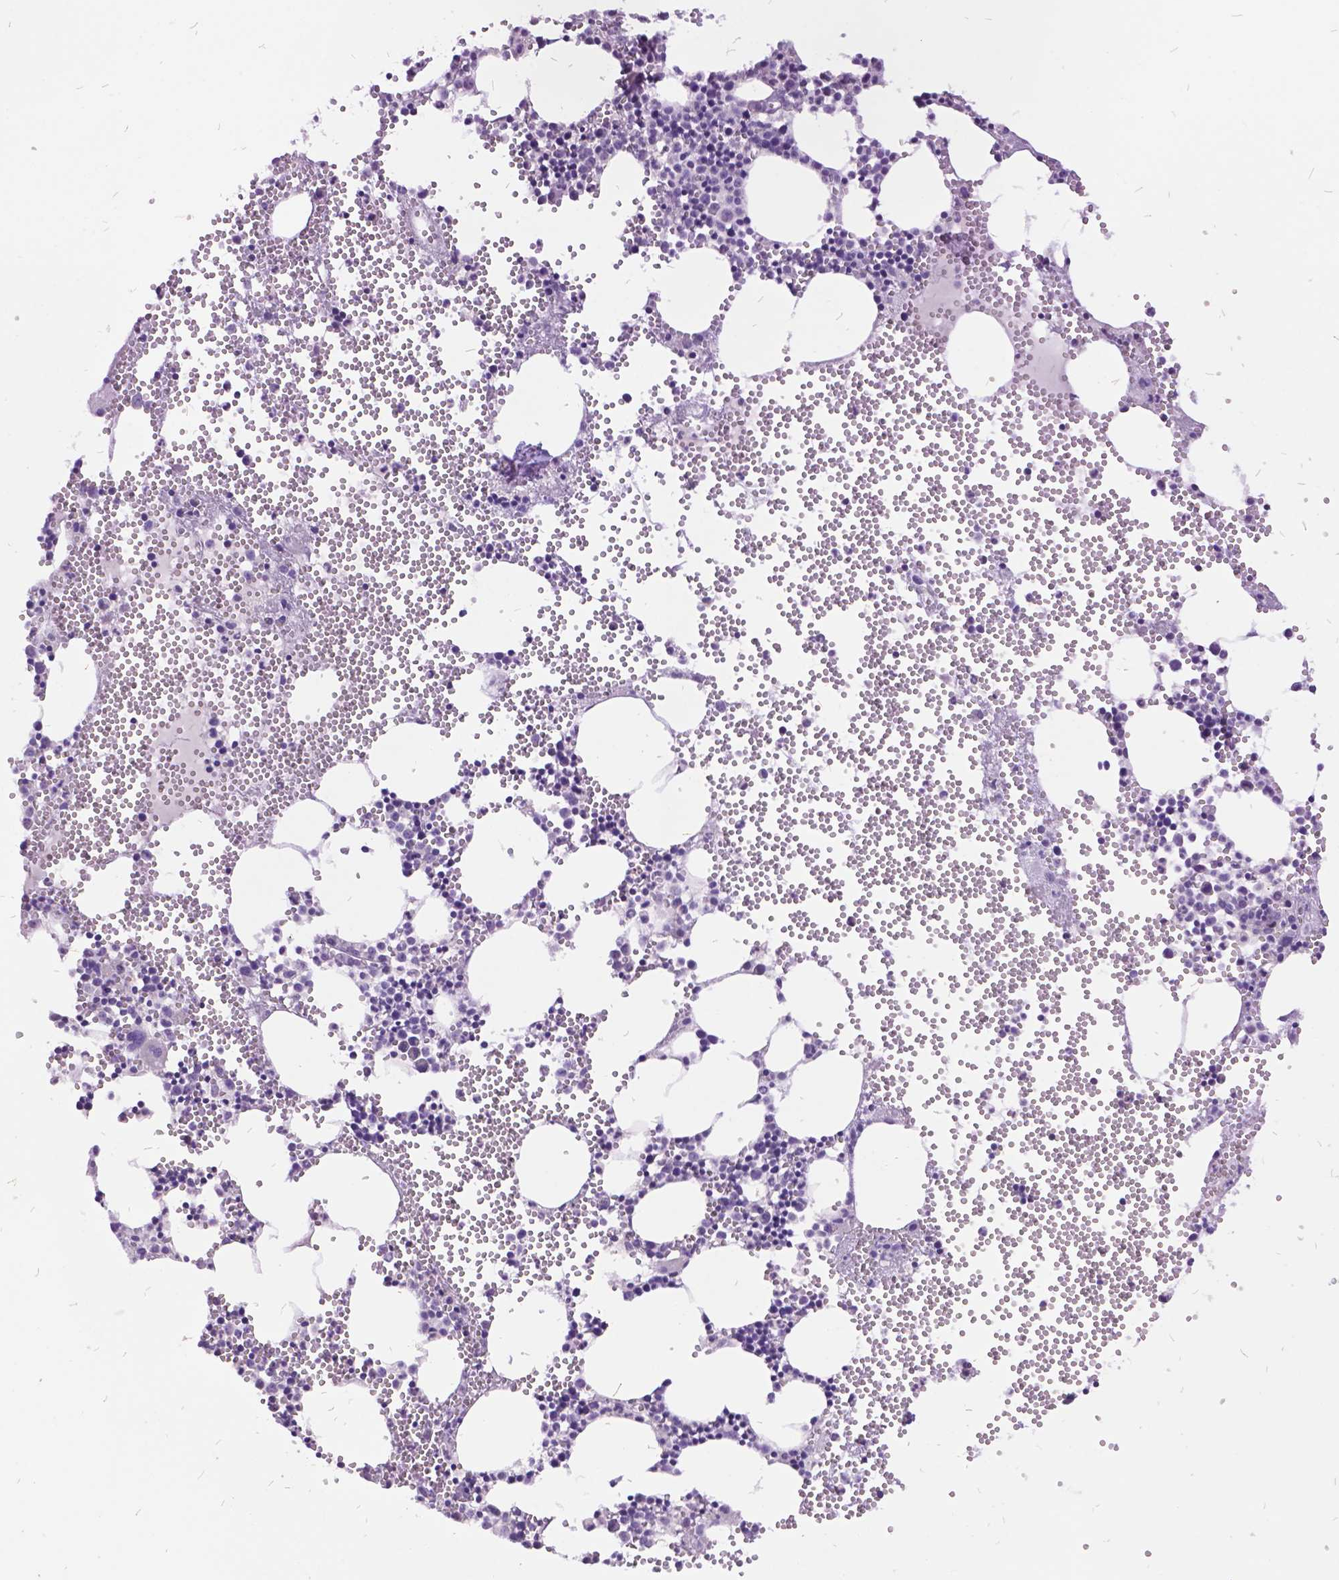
{"staining": {"intensity": "negative", "quantity": "none", "location": "none"}, "tissue": "bone marrow", "cell_type": "Hematopoietic cells", "image_type": "normal", "snomed": [{"axis": "morphology", "description": "Normal tissue, NOS"}, {"axis": "topography", "description": "Bone marrow"}], "caption": "Immunohistochemistry (IHC) of unremarkable human bone marrow reveals no positivity in hematopoietic cells.", "gene": "ITGB6", "patient": {"sex": "male", "age": 89}}